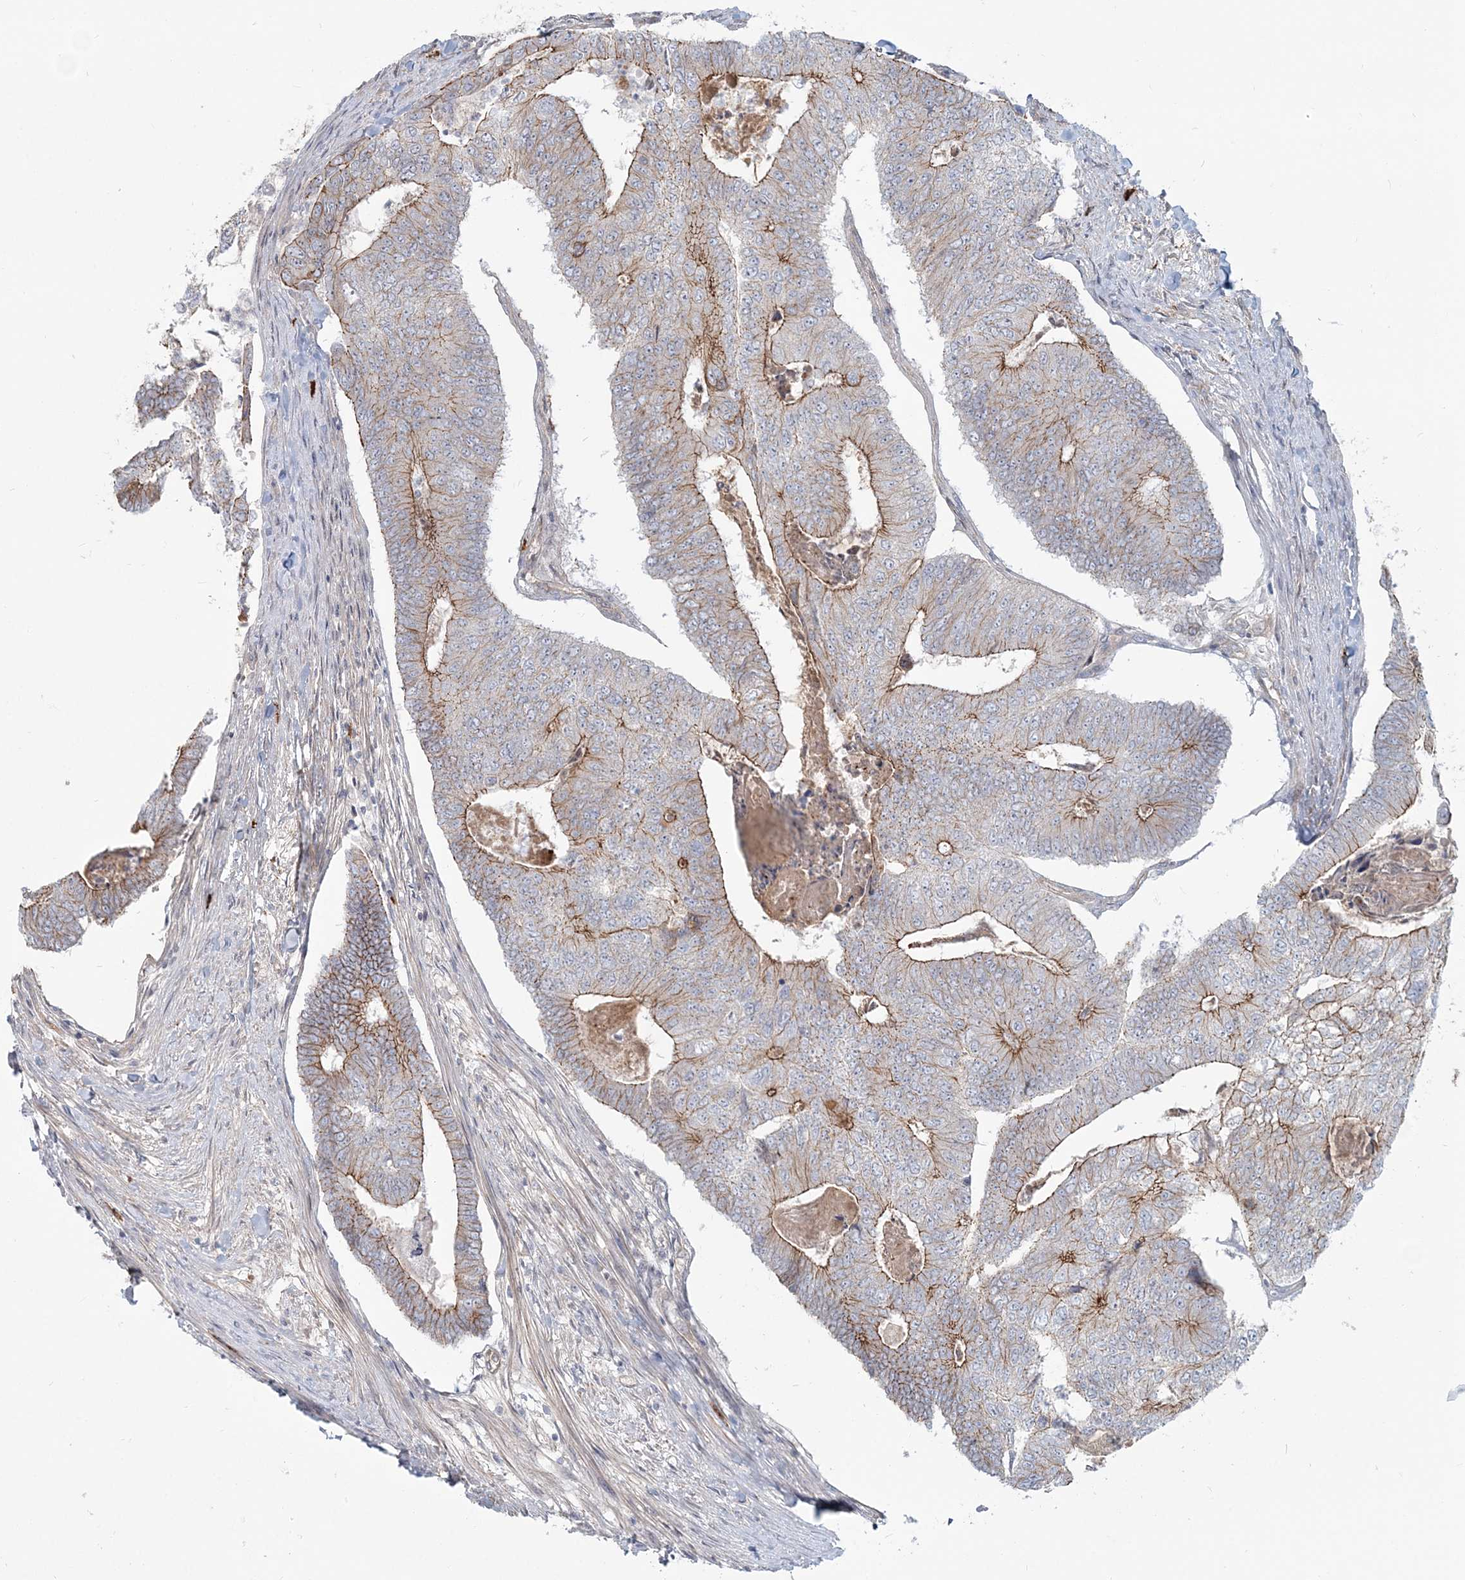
{"staining": {"intensity": "moderate", "quantity": "25%-75%", "location": "cytoplasmic/membranous"}, "tissue": "colorectal cancer", "cell_type": "Tumor cells", "image_type": "cancer", "snomed": [{"axis": "morphology", "description": "Adenocarcinoma, NOS"}, {"axis": "topography", "description": "Colon"}], "caption": "Tumor cells display medium levels of moderate cytoplasmic/membranous staining in approximately 25%-75% of cells in adenocarcinoma (colorectal).", "gene": "SH3PXD2A", "patient": {"sex": "female", "age": 67}}